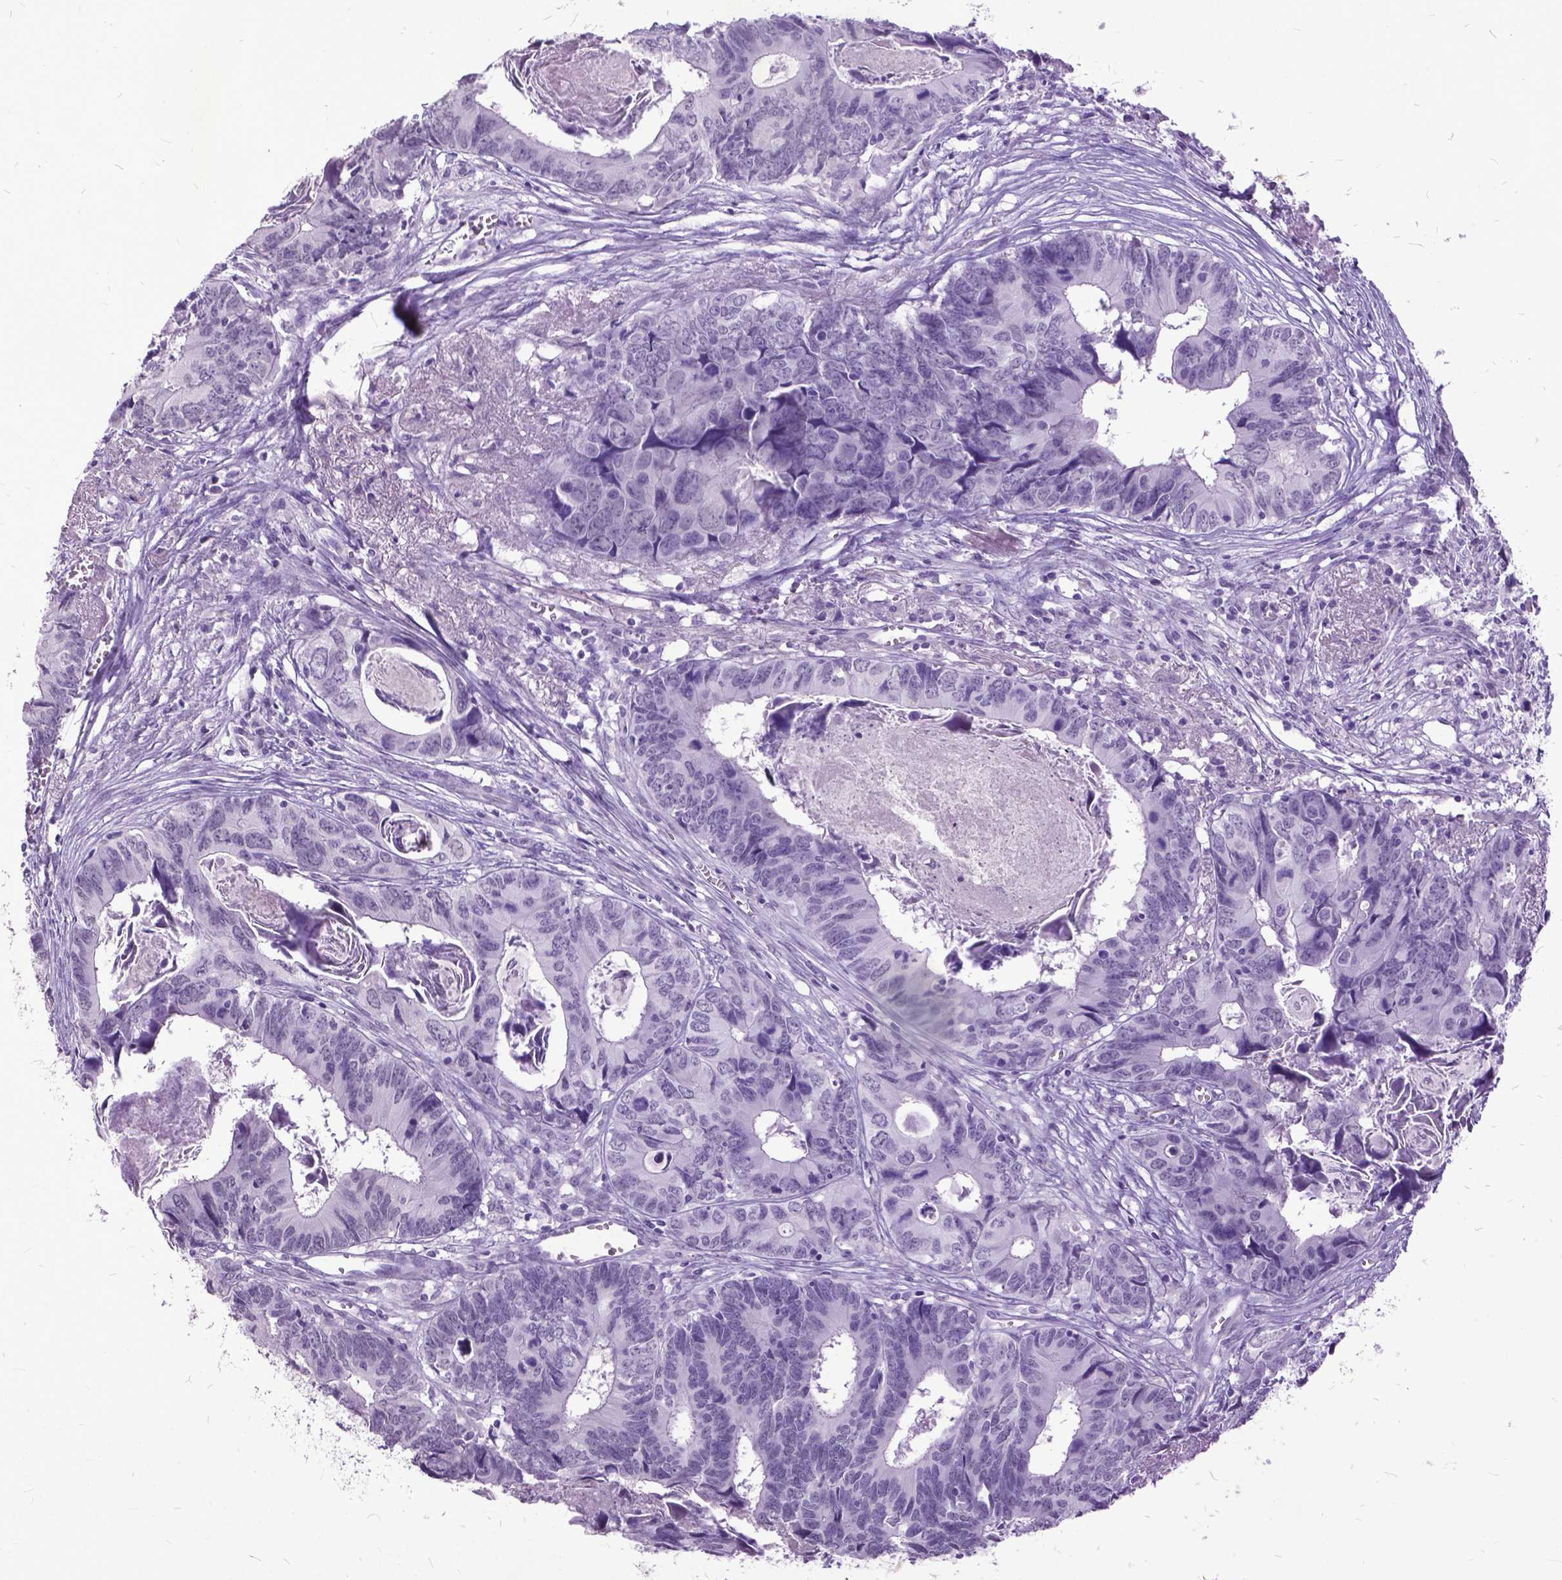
{"staining": {"intensity": "negative", "quantity": "none", "location": "none"}, "tissue": "colorectal cancer", "cell_type": "Tumor cells", "image_type": "cancer", "snomed": [{"axis": "morphology", "description": "Adenocarcinoma, NOS"}, {"axis": "topography", "description": "Colon"}], "caption": "Immunohistochemical staining of colorectal cancer shows no significant expression in tumor cells. (DAB immunohistochemistry visualized using brightfield microscopy, high magnification).", "gene": "MARCHF10", "patient": {"sex": "female", "age": 82}}